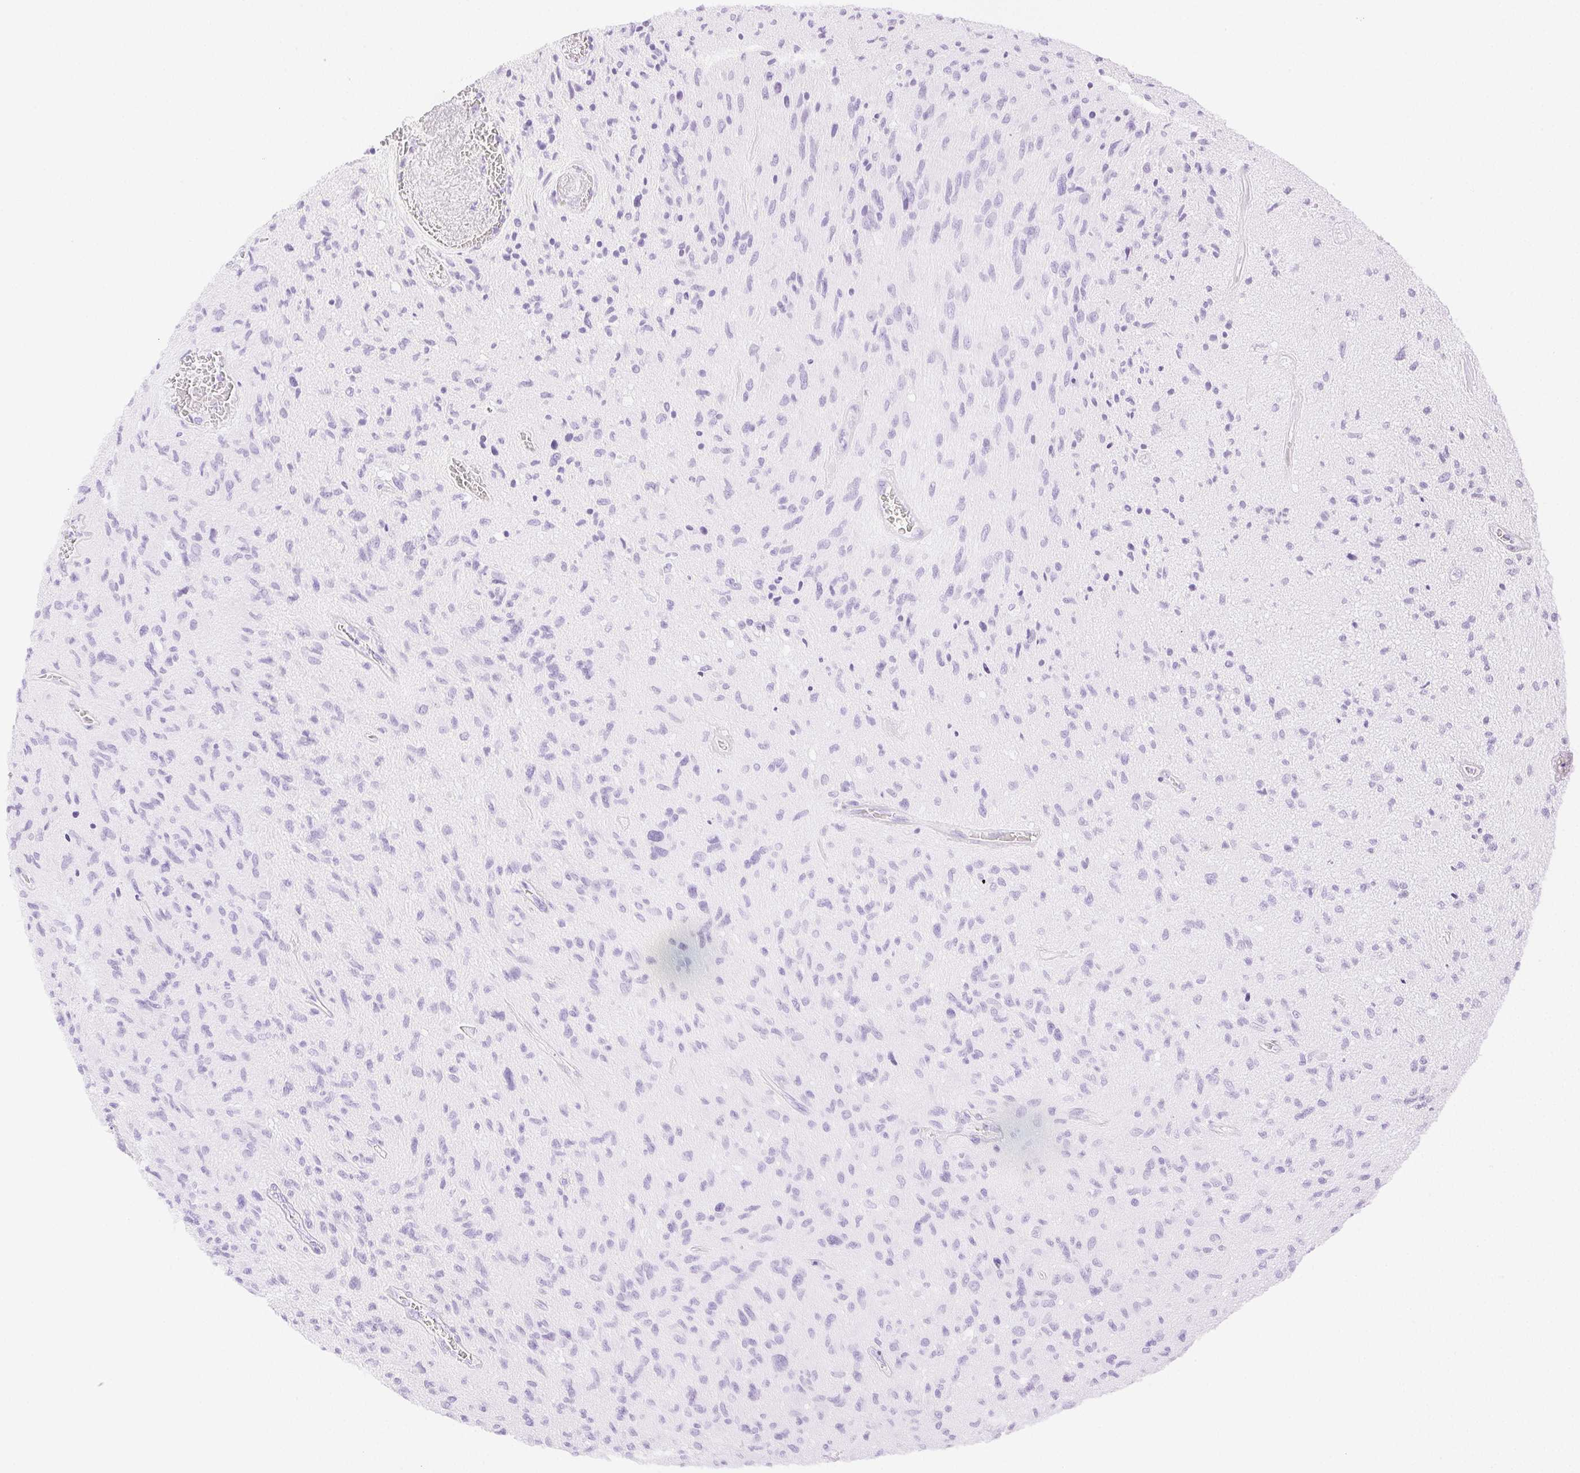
{"staining": {"intensity": "negative", "quantity": "none", "location": "none"}, "tissue": "glioma", "cell_type": "Tumor cells", "image_type": "cancer", "snomed": [{"axis": "morphology", "description": "Glioma, malignant, High grade"}, {"axis": "topography", "description": "Brain"}], "caption": "Tumor cells show no significant expression in glioma. (Immunohistochemistry, brightfield microscopy, high magnification).", "gene": "SPACA4", "patient": {"sex": "male", "age": 54}}